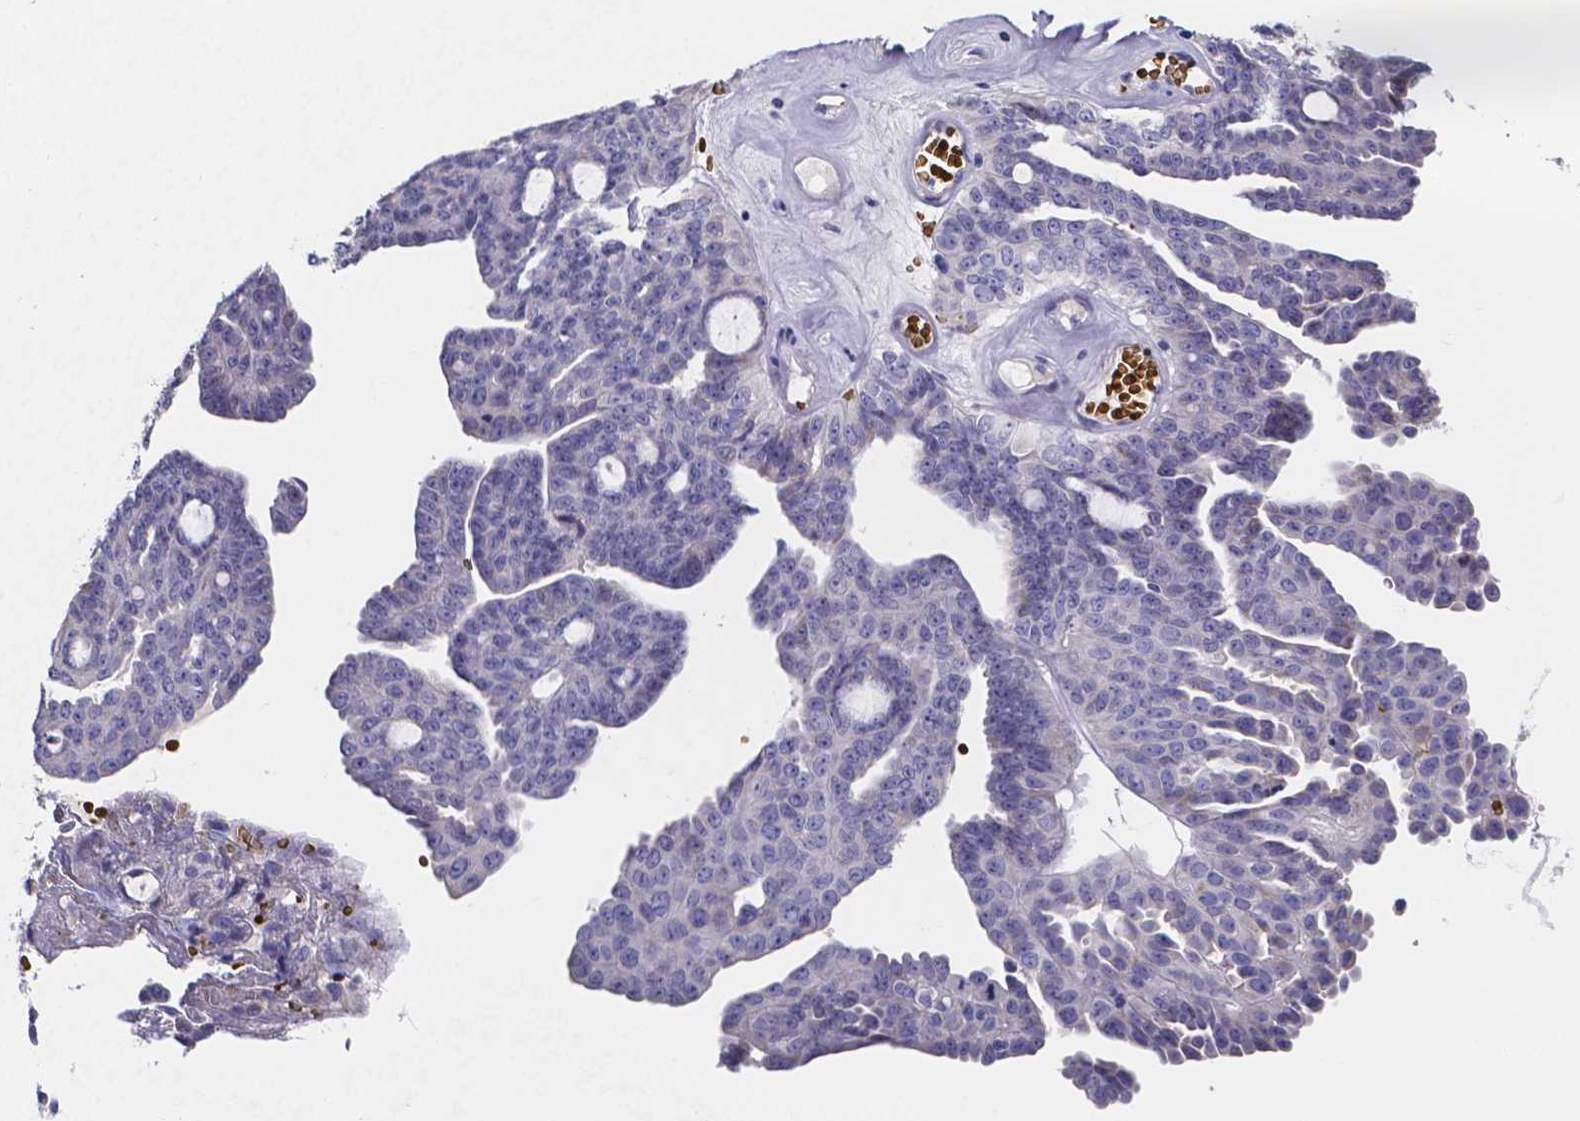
{"staining": {"intensity": "negative", "quantity": "none", "location": "none"}, "tissue": "ovarian cancer", "cell_type": "Tumor cells", "image_type": "cancer", "snomed": [{"axis": "morphology", "description": "Cystadenocarcinoma, serous, NOS"}, {"axis": "topography", "description": "Ovary"}], "caption": "Protein analysis of ovarian serous cystadenocarcinoma exhibits no significant expression in tumor cells.", "gene": "GABRA3", "patient": {"sex": "female", "age": 71}}